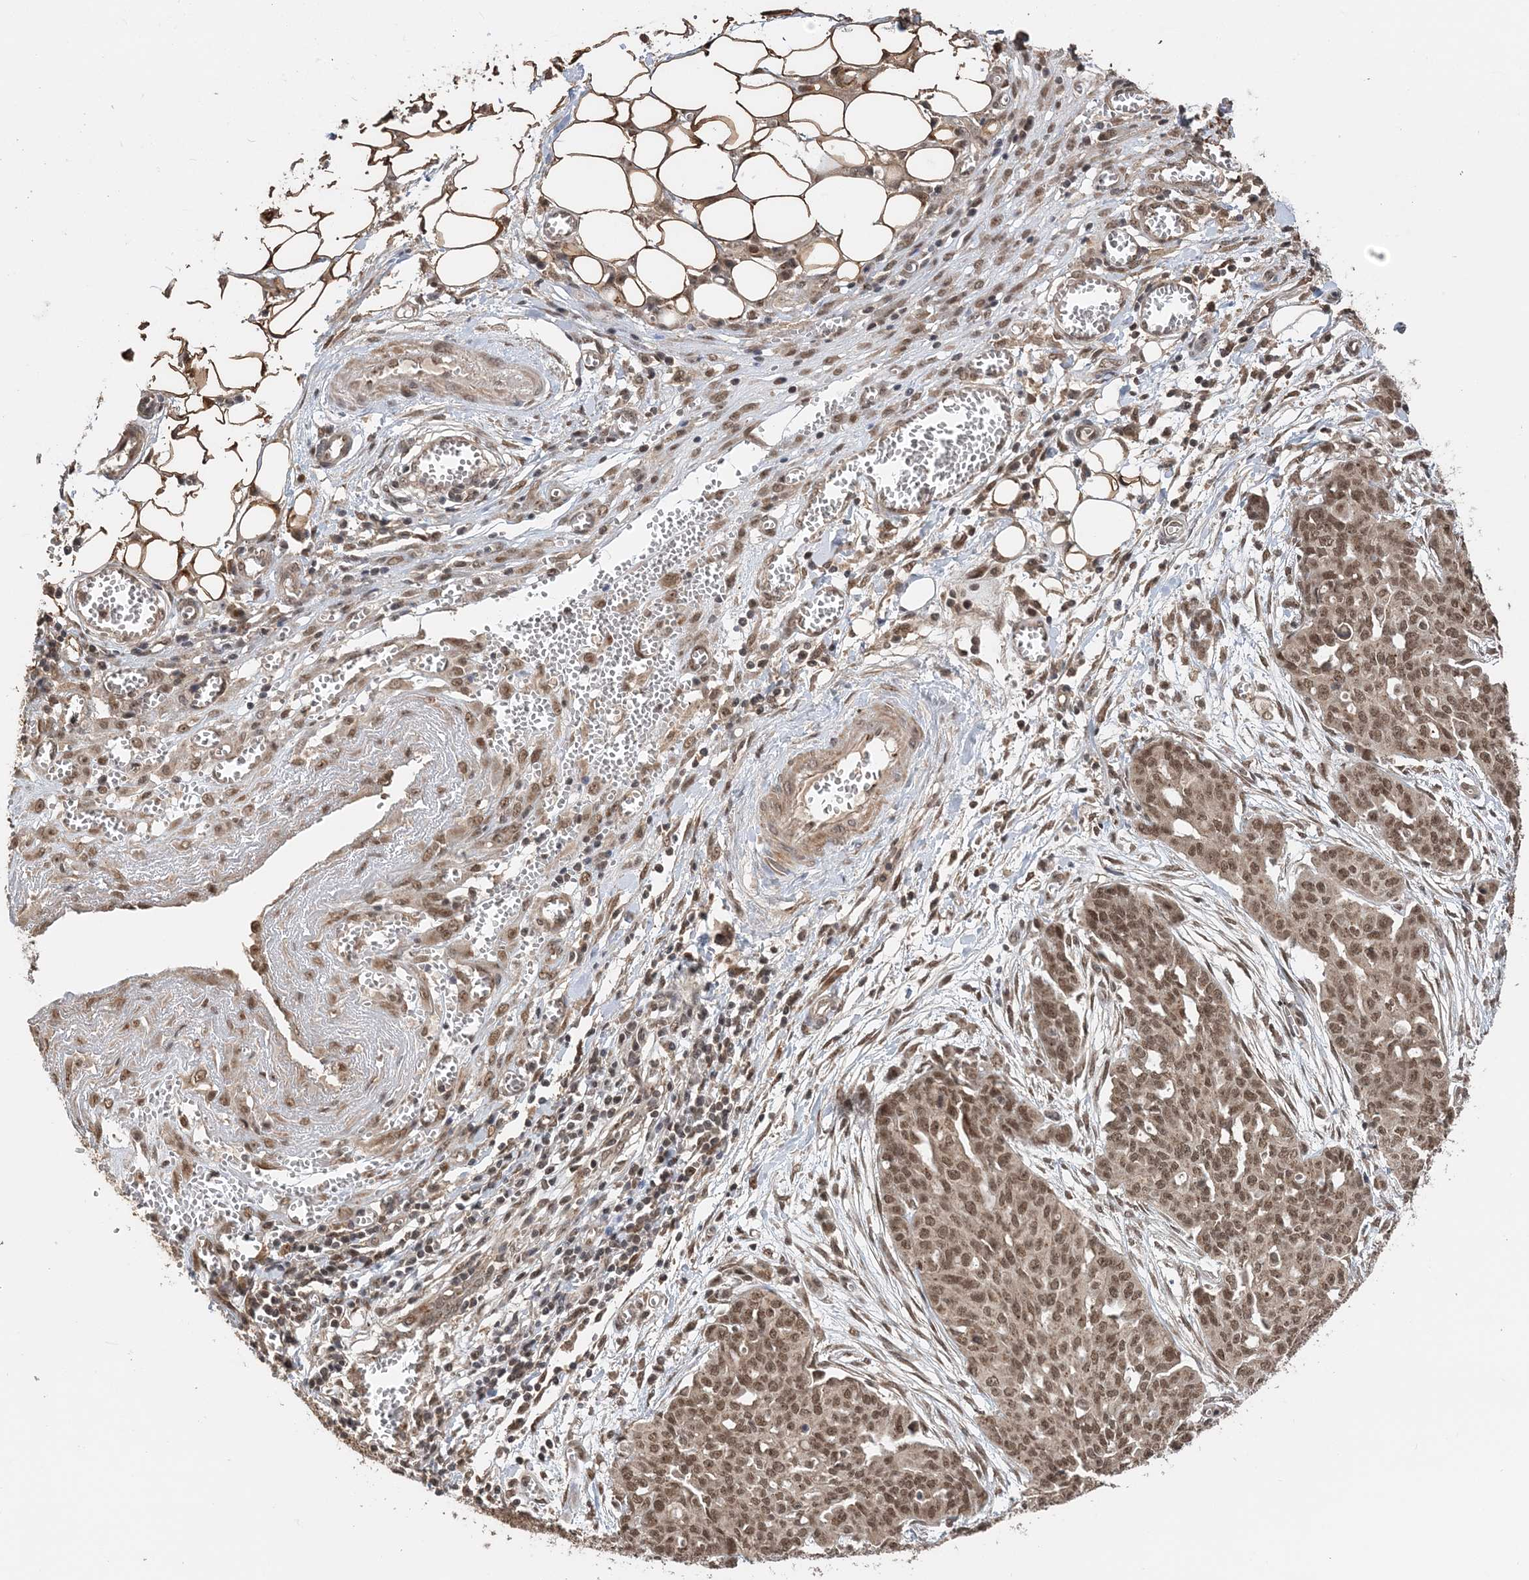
{"staining": {"intensity": "moderate", "quantity": ">75%", "location": "nuclear"}, "tissue": "ovarian cancer", "cell_type": "Tumor cells", "image_type": "cancer", "snomed": [{"axis": "morphology", "description": "Cystadenocarcinoma, serous, NOS"}, {"axis": "topography", "description": "Soft tissue"}, {"axis": "topography", "description": "Ovary"}], "caption": "About >75% of tumor cells in serous cystadenocarcinoma (ovarian) demonstrate moderate nuclear protein staining as visualized by brown immunohistochemical staining.", "gene": "TSHZ2", "patient": {"sex": "female", "age": 57}}